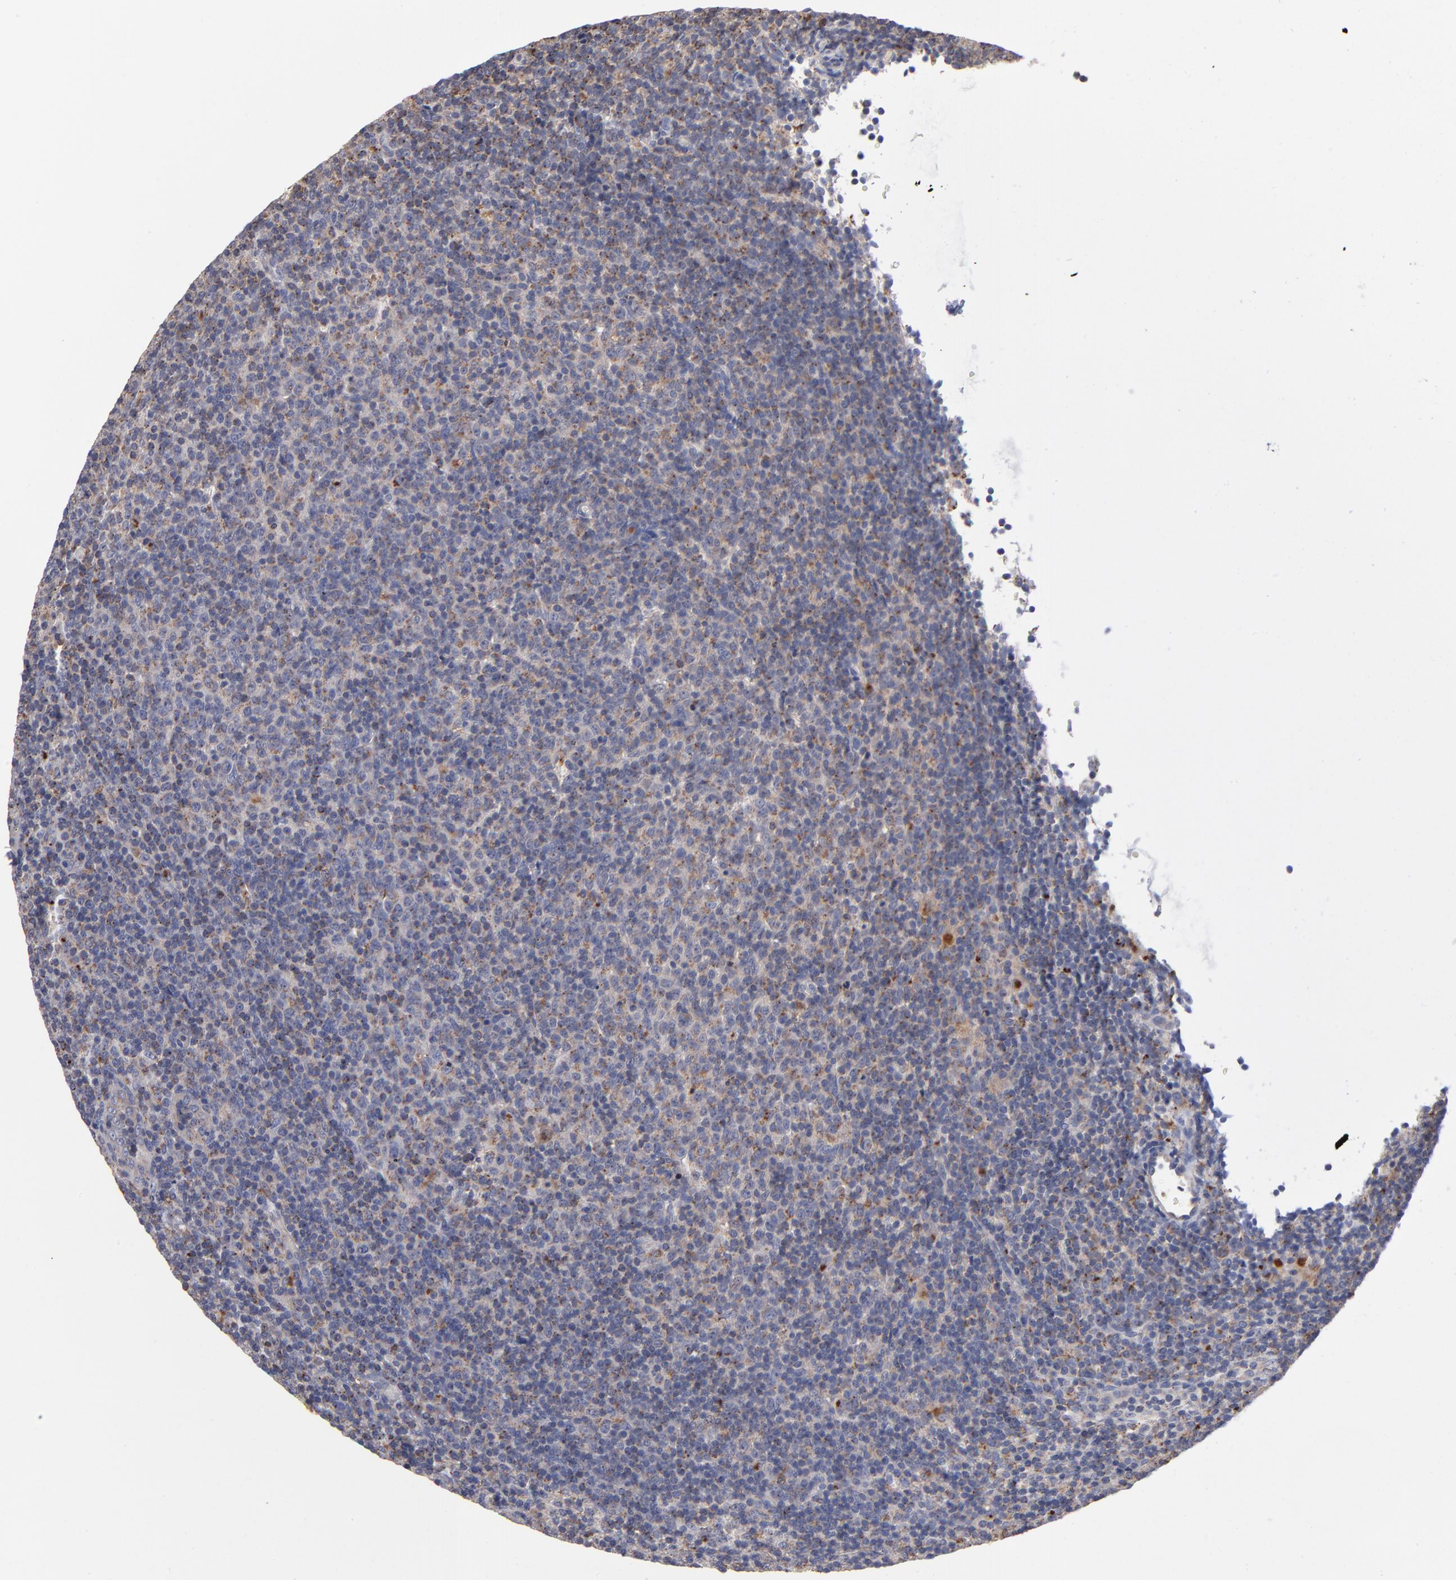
{"staining": {"intensity": "weak", "quantity": ">75%", "location": "cytoplasmic/membranous"}, "tissue": "lymphoma", "cell_type": "Tumor cells", "image_type": "cancer", "snomed": [{"axis": "morphology", "description": "Malignant lymphoma, non-Hodgkin's type, Low grade"}, {"axis": "topography", "description": "Lymph node"}], "caption": "Lymphoma stained for a protein reveals weak cytoplasmic/membranous positivity in tumor cells. The staining was performed using DAB (3,3'-diaminobenzidine), with brown indicating positive protein expression. Nuclei are stained blue with hematoxylin.", "gene": "RRAGB", "patient": {"sex": "male", "age": 70}}